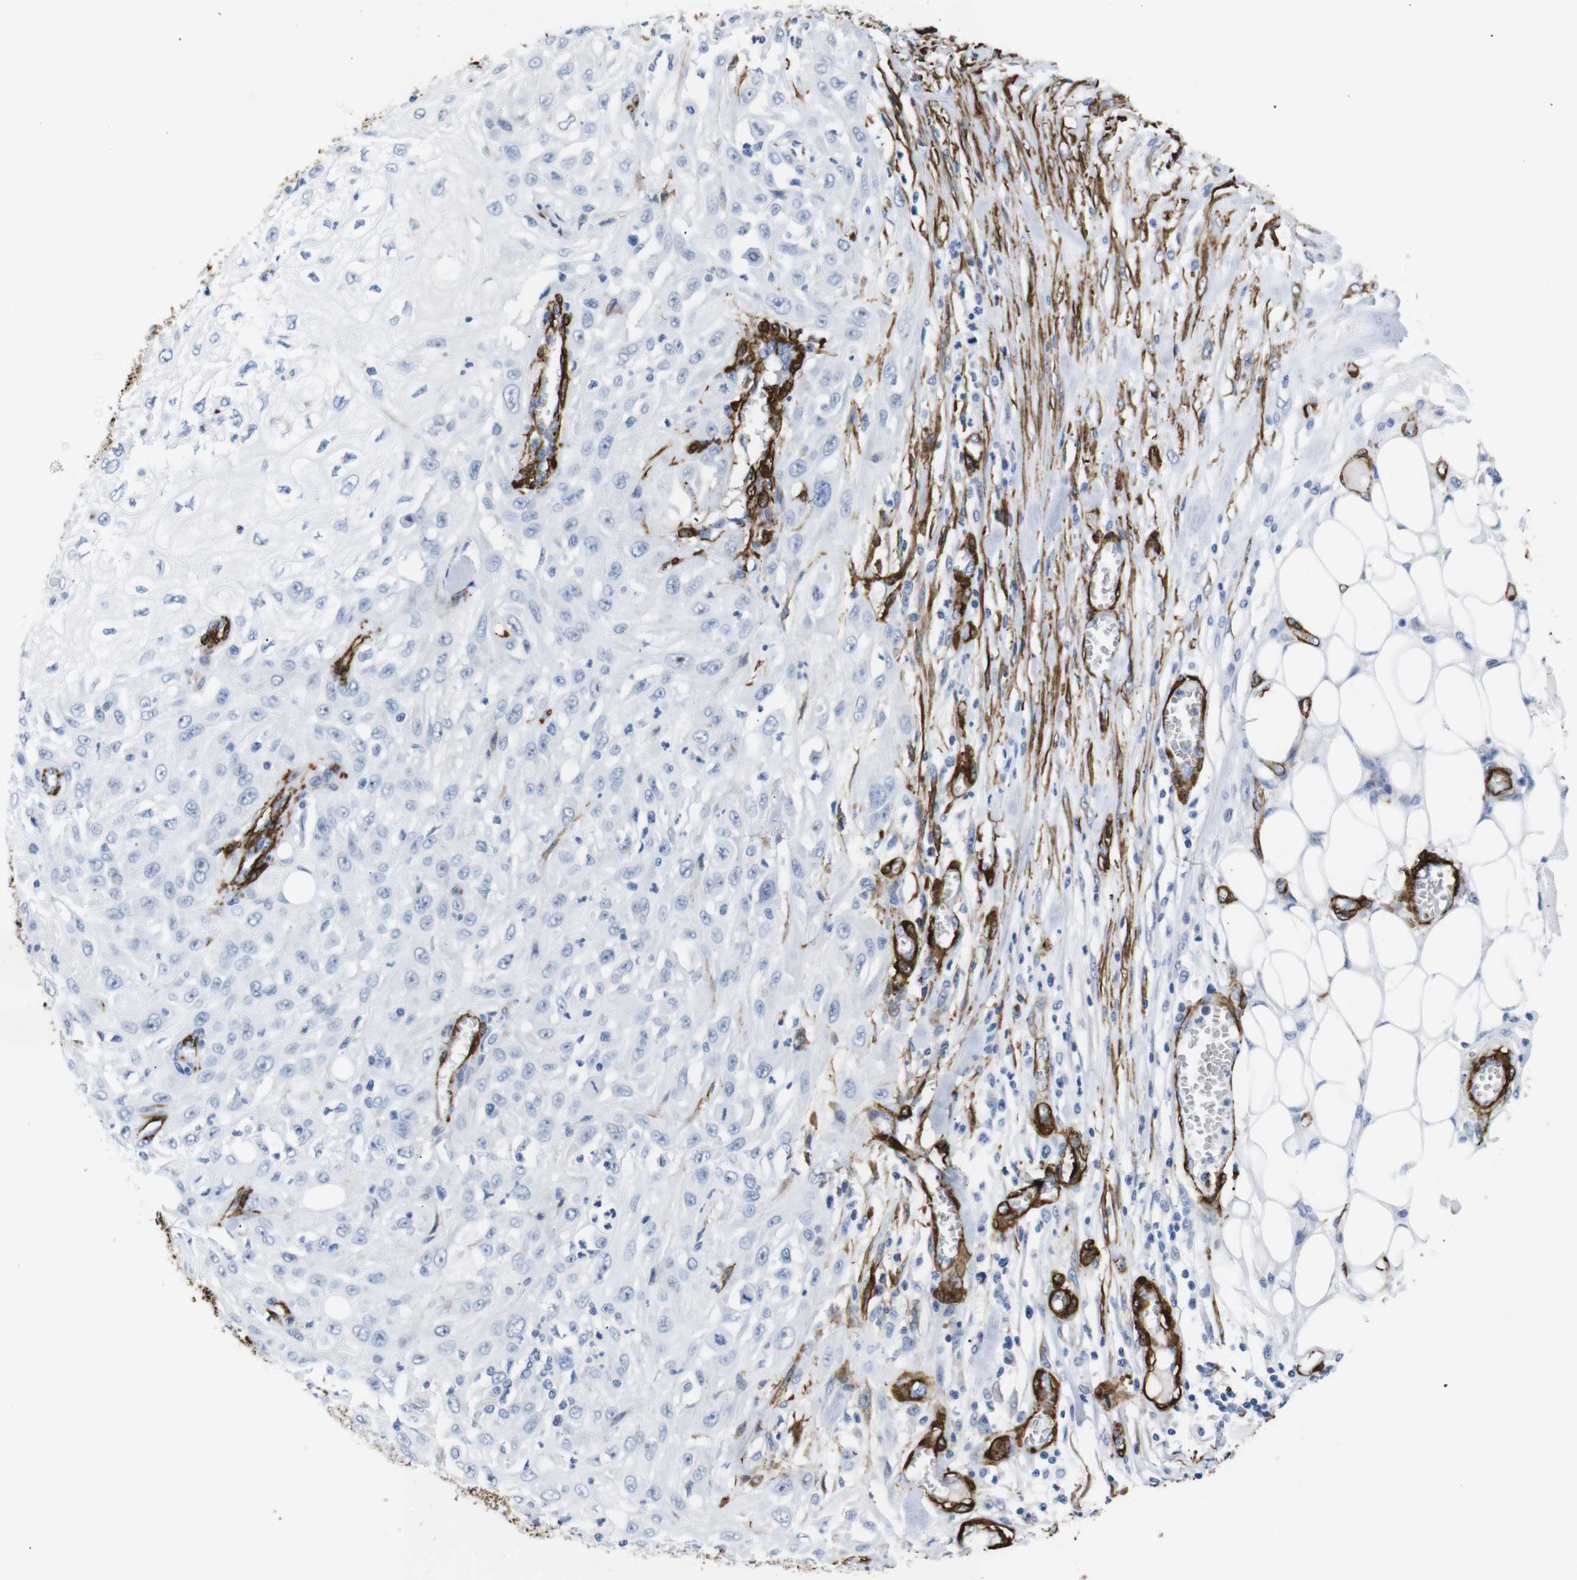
{"staining": {"intensity": "negative", "quantity": "none", "location": "none"}, "tissue": "skin cancer", "cell_type": "Tumor cells", "image_type": "cancer", "snomed": [{"axis": "morphology", "description": "Squamous cell carcinoma, NOS"}, {"axis": "morphology", "description": "Squamous cell carcinoma, metastatic, NOS"}, {"axis": "topography", "description": "Skin"}, {"axis": "topography", "description": "Lymph node"}], "caption": "Skin cancer stained for a protein using IHC demonstrates no expression tumor cells.", "gene": "ACTA2", "patient": {"sex": "male", "age": 75}}